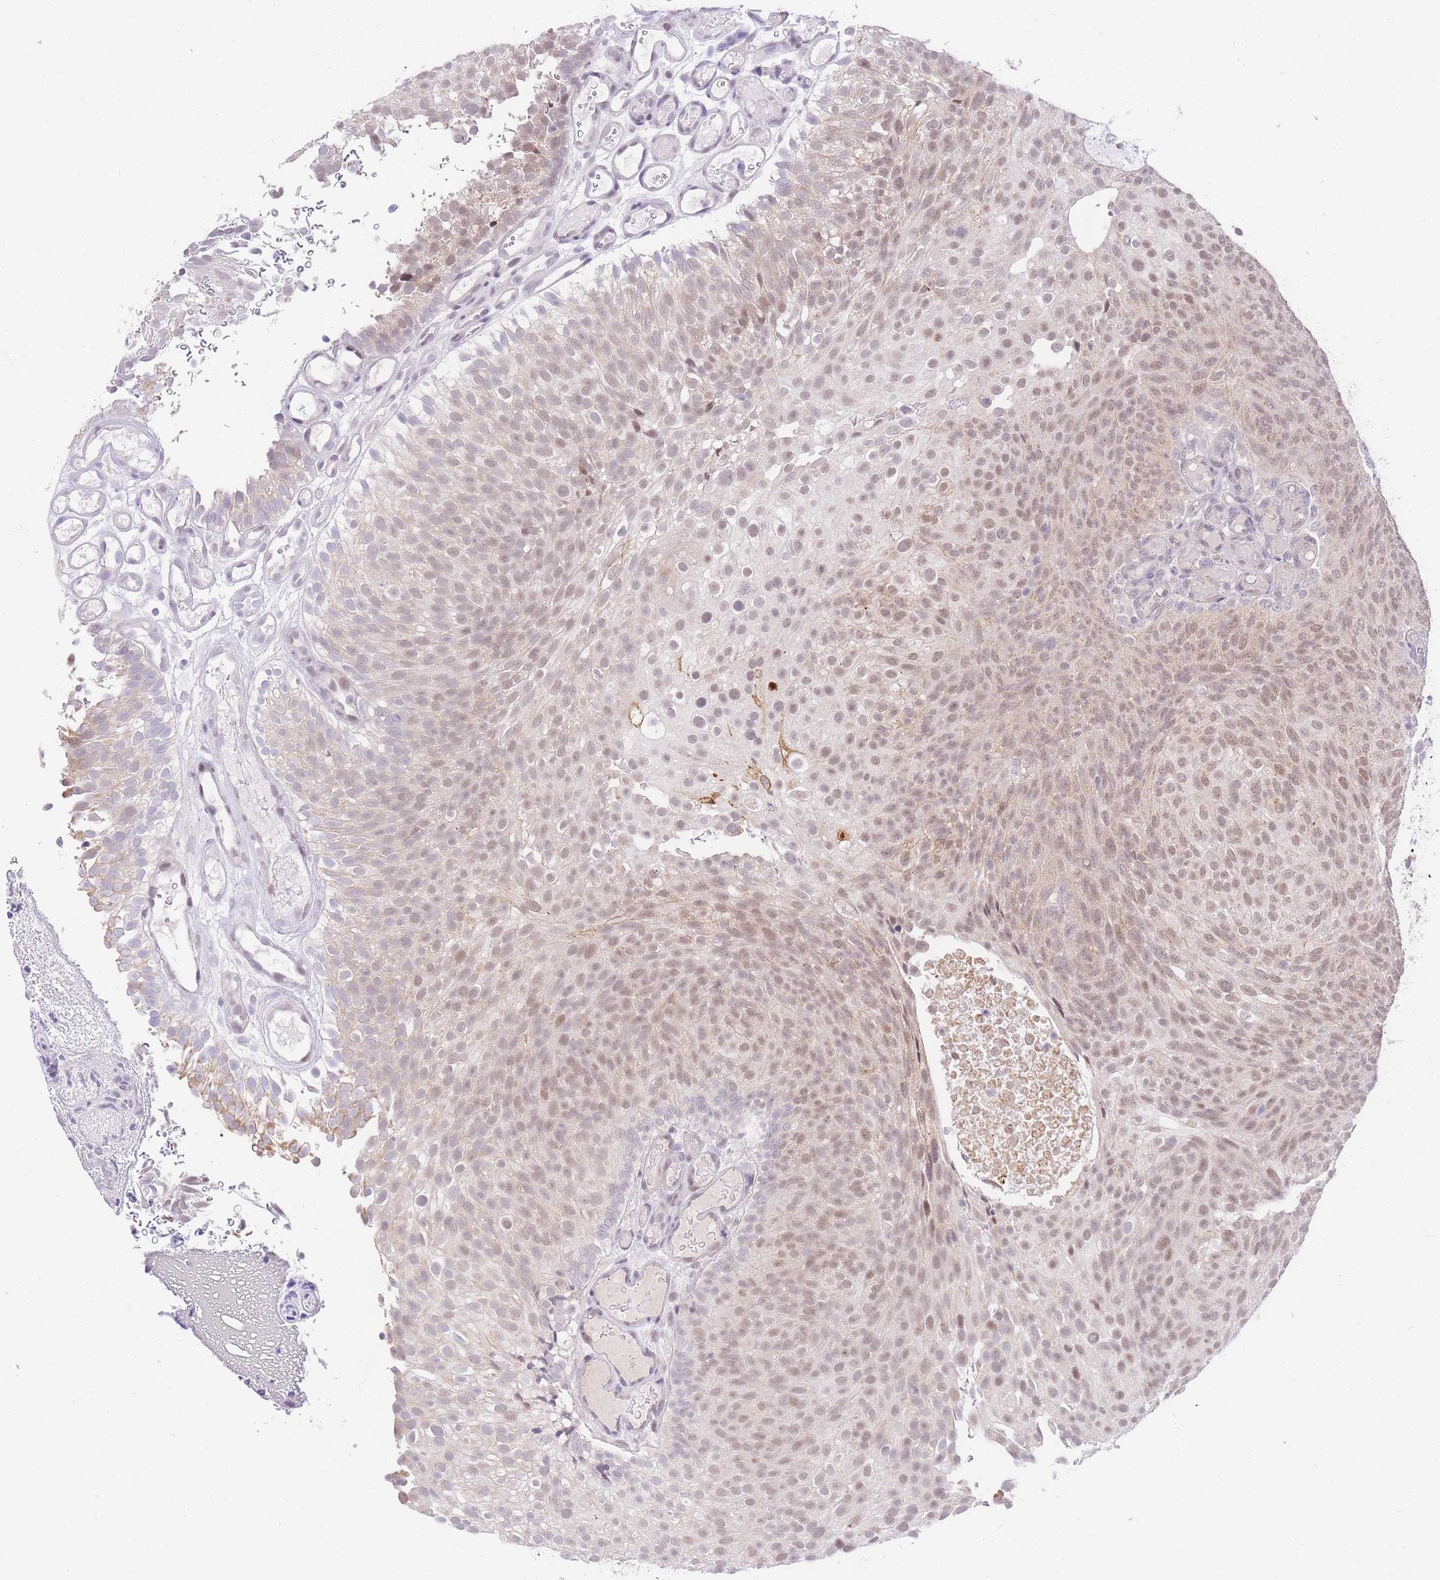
{"staining": {"intensity": "moderate", "quantity": ">75%", "location": "nuclear"}, "tissue": "urothelial cancer", "cell_type": "Tumor cells", "image_type": "cancer", "snomed": [{"axis": "morphology", "description": "Urothelial carcinoma, Low grade"}, {"axis": "topography", "description": "Urinary bladder"}], "caption": "Immunohistochemical staining of low-grade urothelial carcinoma reveals moderate nuclear protein expression in about >75% of tumor cells.", "gene": "UBXN7", "patient": {"sex": "male", "age": 78}}